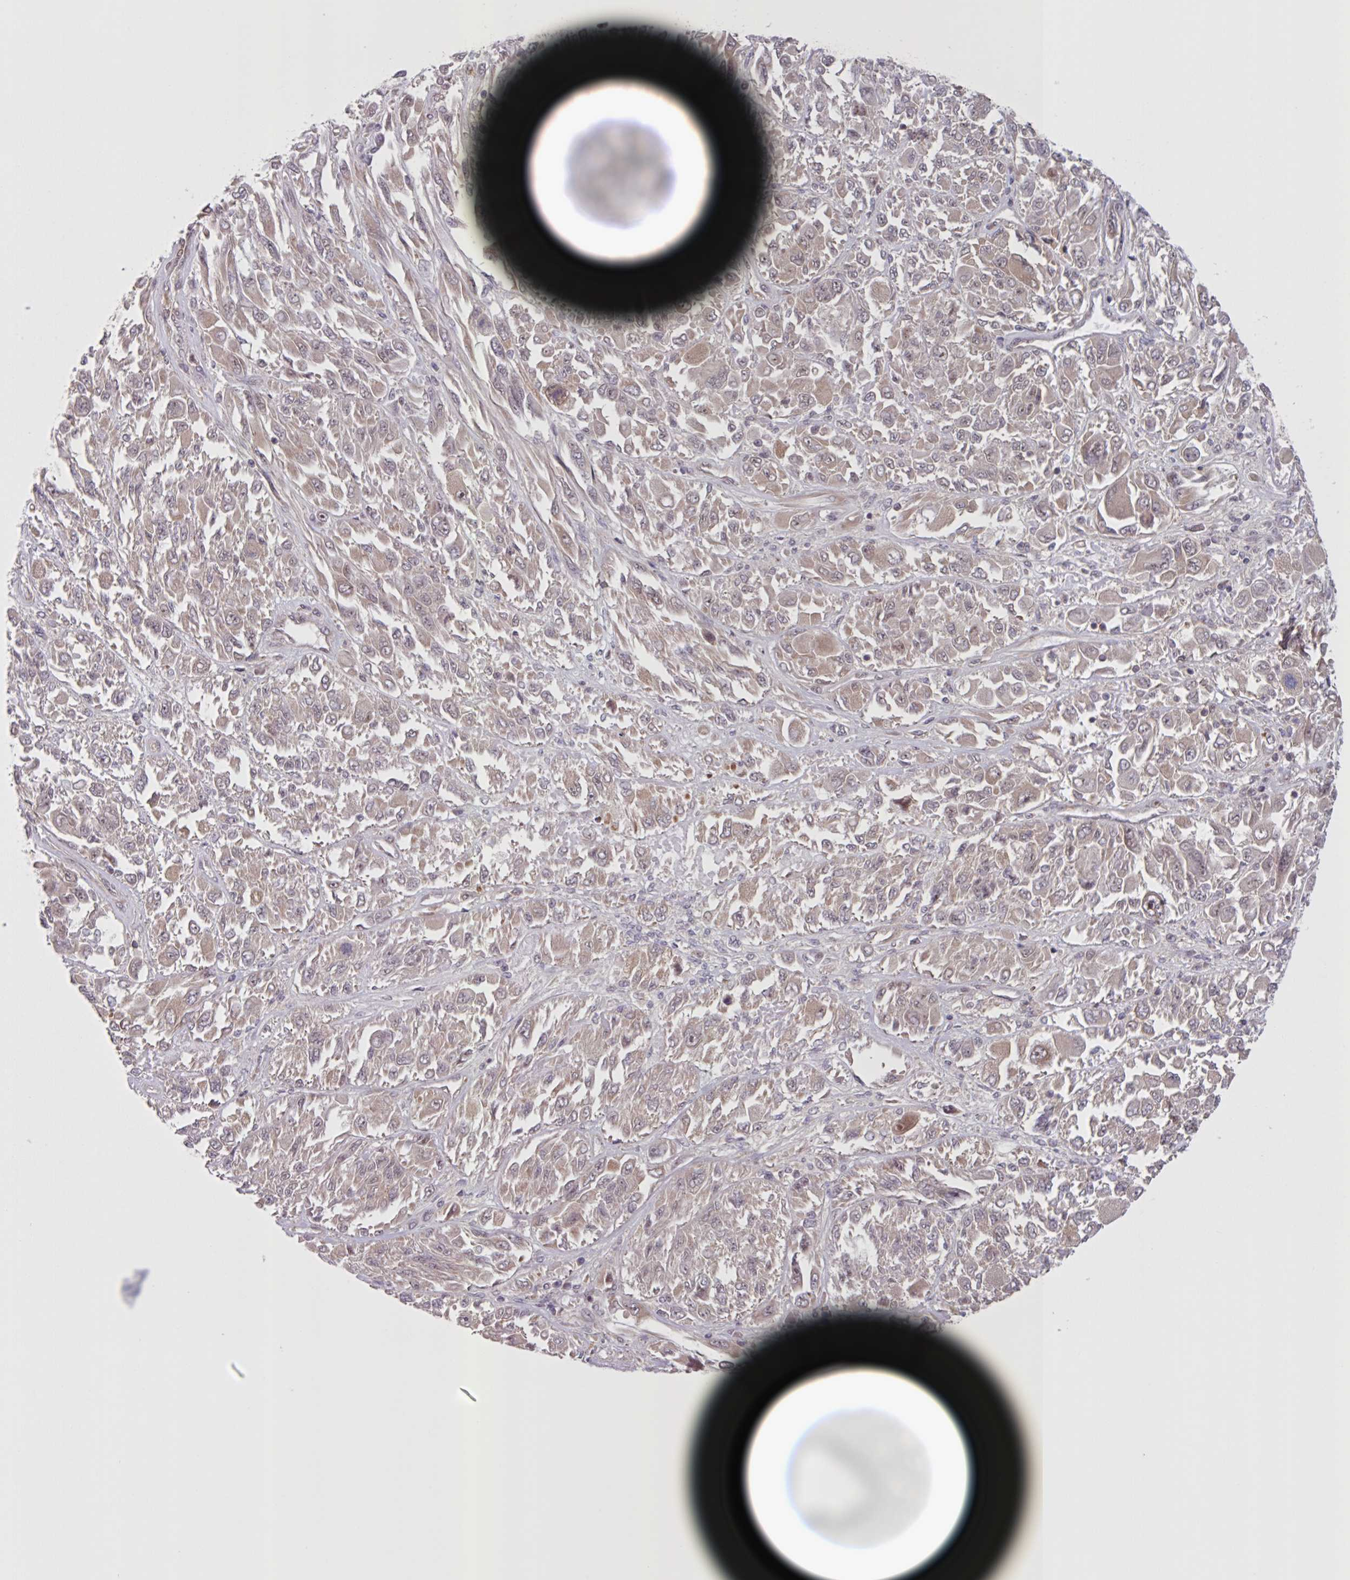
{"staining": {"intensity": "weak", "quantity": ">75%", "location": "cytoplasmic/membranous,nuclear"}, "tissue": "melanoma", "cell_type": "Tumor cells", "image_type": "cancer", "snomed": [{"axis": "morphology", "description": "Malignant melanoma, NOS"}, {"axis": "topography", "description": "Skin"}], "caption": "Weak cytoplasmic/membranous and nuclear expression for a protein is appreciated in approximately >75% of tumor cells of melanoma using IHC.", "gene": "CAMLG", "patient": {"sex": "female", "age": 91}}